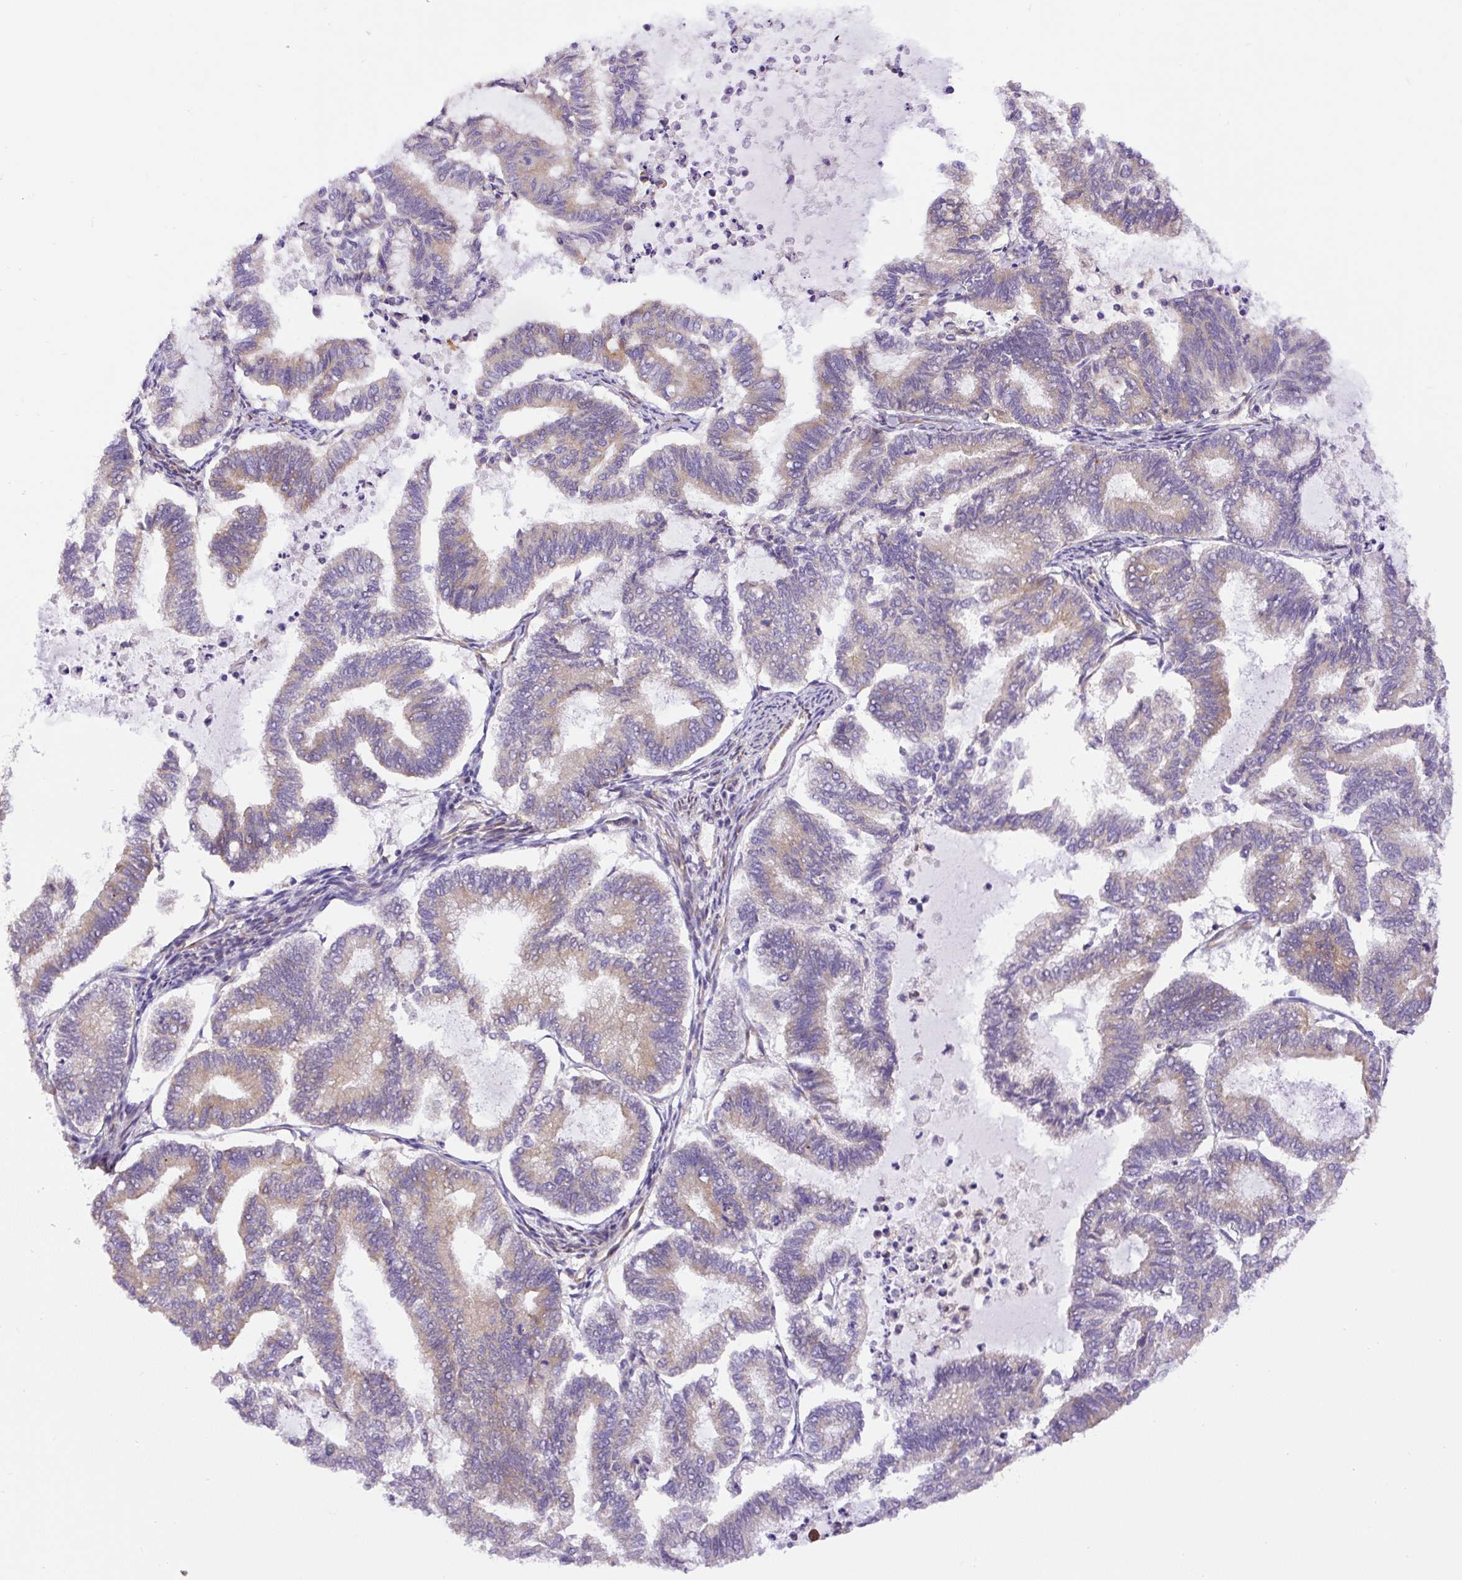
{"staining": {"intensity": "weak", "quantity": "<25%", "location": "cytoplasmic/membranous"}, "tissue": "endometrial cancer", "cell_type": "Tumor cells", "image_type": "cancer", "snomed": [{"axis": "morphology", "description": "Adenocarcinoma, NOS"}, {"axis": "topography", "description": "Endometrium"}], "caption": "Immunohistochemistry image of endometrial cancer (adenocarcinoma) stained for a protein (brown), which shows no positivity in tumor cells. (Immunohistochemistry (ihc), brightfield microscopy, high magnification).", "gene": "DCTN1", "patient": {"sex": "female", "age": 79}}